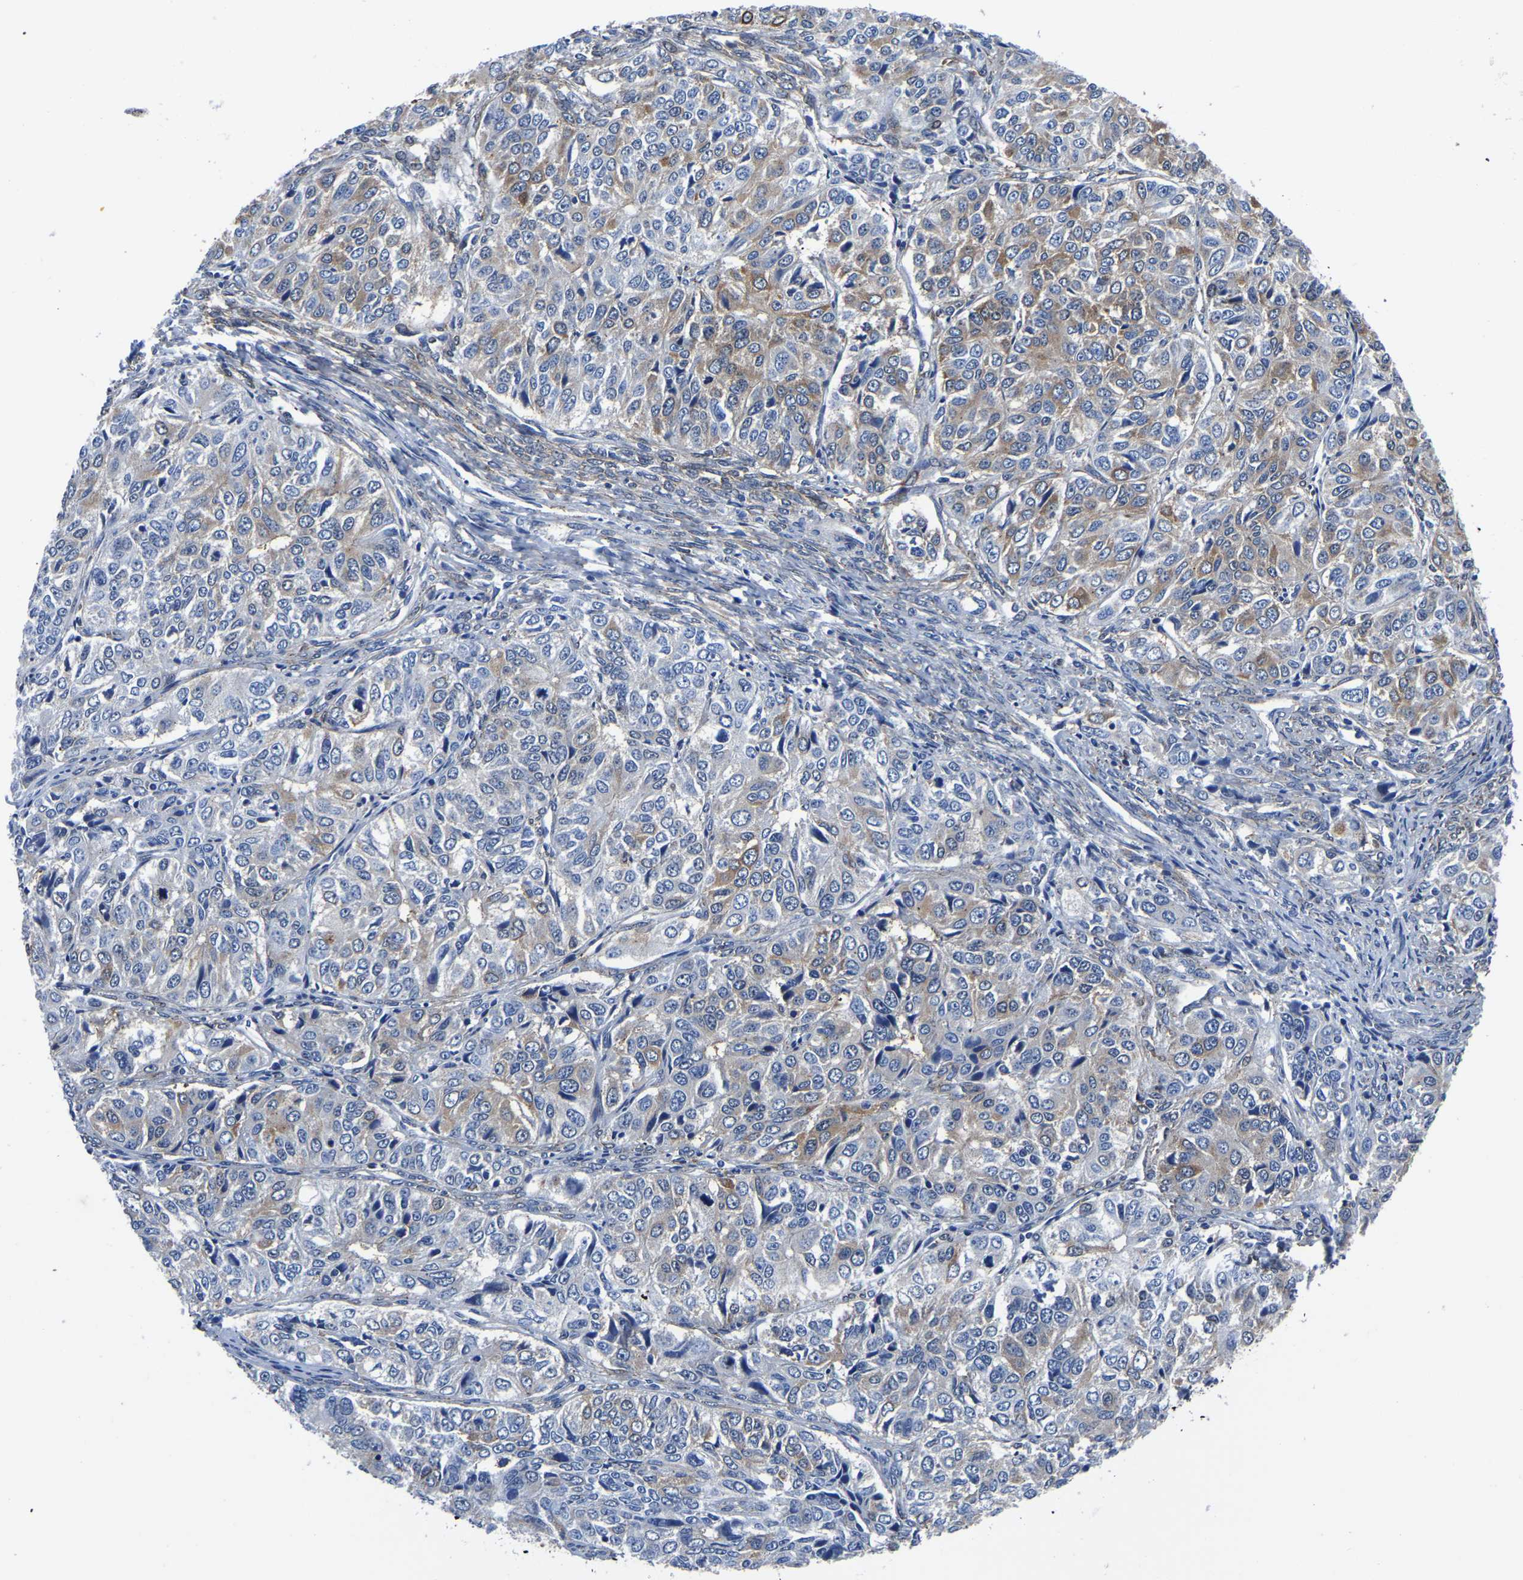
{"staining": {"intensity": "weak", "quantity": "25%-75%", "location": "cytoplasmic/membranous"}, "tissue": "ovarian cancer", "cell_type": "Tumor cells", "image_type": "cancer", "snomed": [{"axis": "morphology", "description": "Carcinoma, endometroid"}, {"axis": "topography", "description": "Ovary"}], "caption": "Tumor cells demonstrate low levels of weak cytoplasmic/membranous positivity in approximately 25%-75% of cells in endometroid carcinoma (ovarian).", "gene": "TFG", "patient": {"sex": "female", "age": 51}}